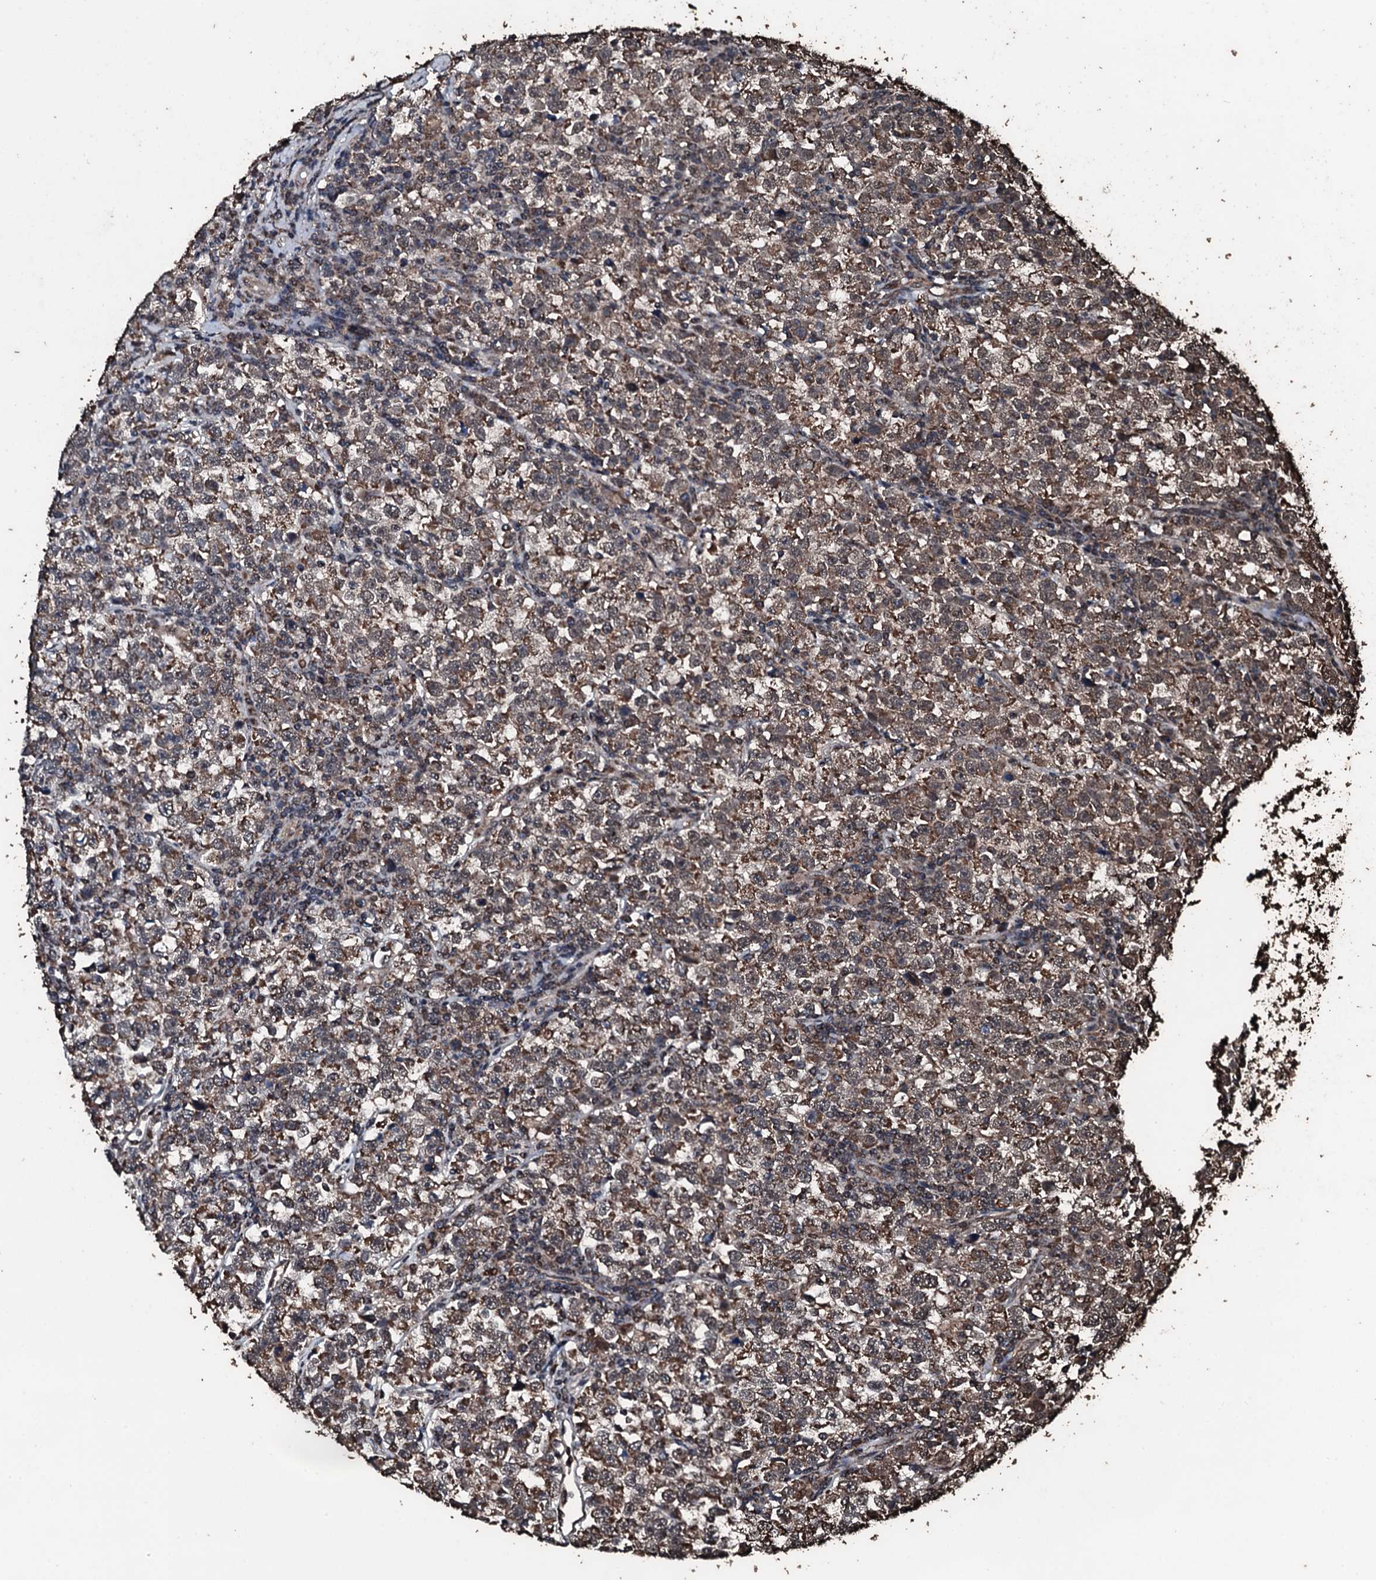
{"staining": {"intensity": "moderate", "quantity": "25%-75%", "location": "cytoplasmic/membranous"}, "tissue": "testis cancer", "cell_type": "Tumor cells", "image_type": "cancer", "snomed": [{"axis": "morphology", "description": "Normal tissue, NOS"}, {"axis": "morphology", "description": "Seminoma, NOS"}, {"axis": "topography", "description": "Testis"}], "caption": "Protein staining reveals moderate cytoplasmic/membranous staining in approximately 25%-75% of tumor cells in seminoma (testis).", "gene": "FAAP24", "patient": {"sex": "male", "age": 43}}